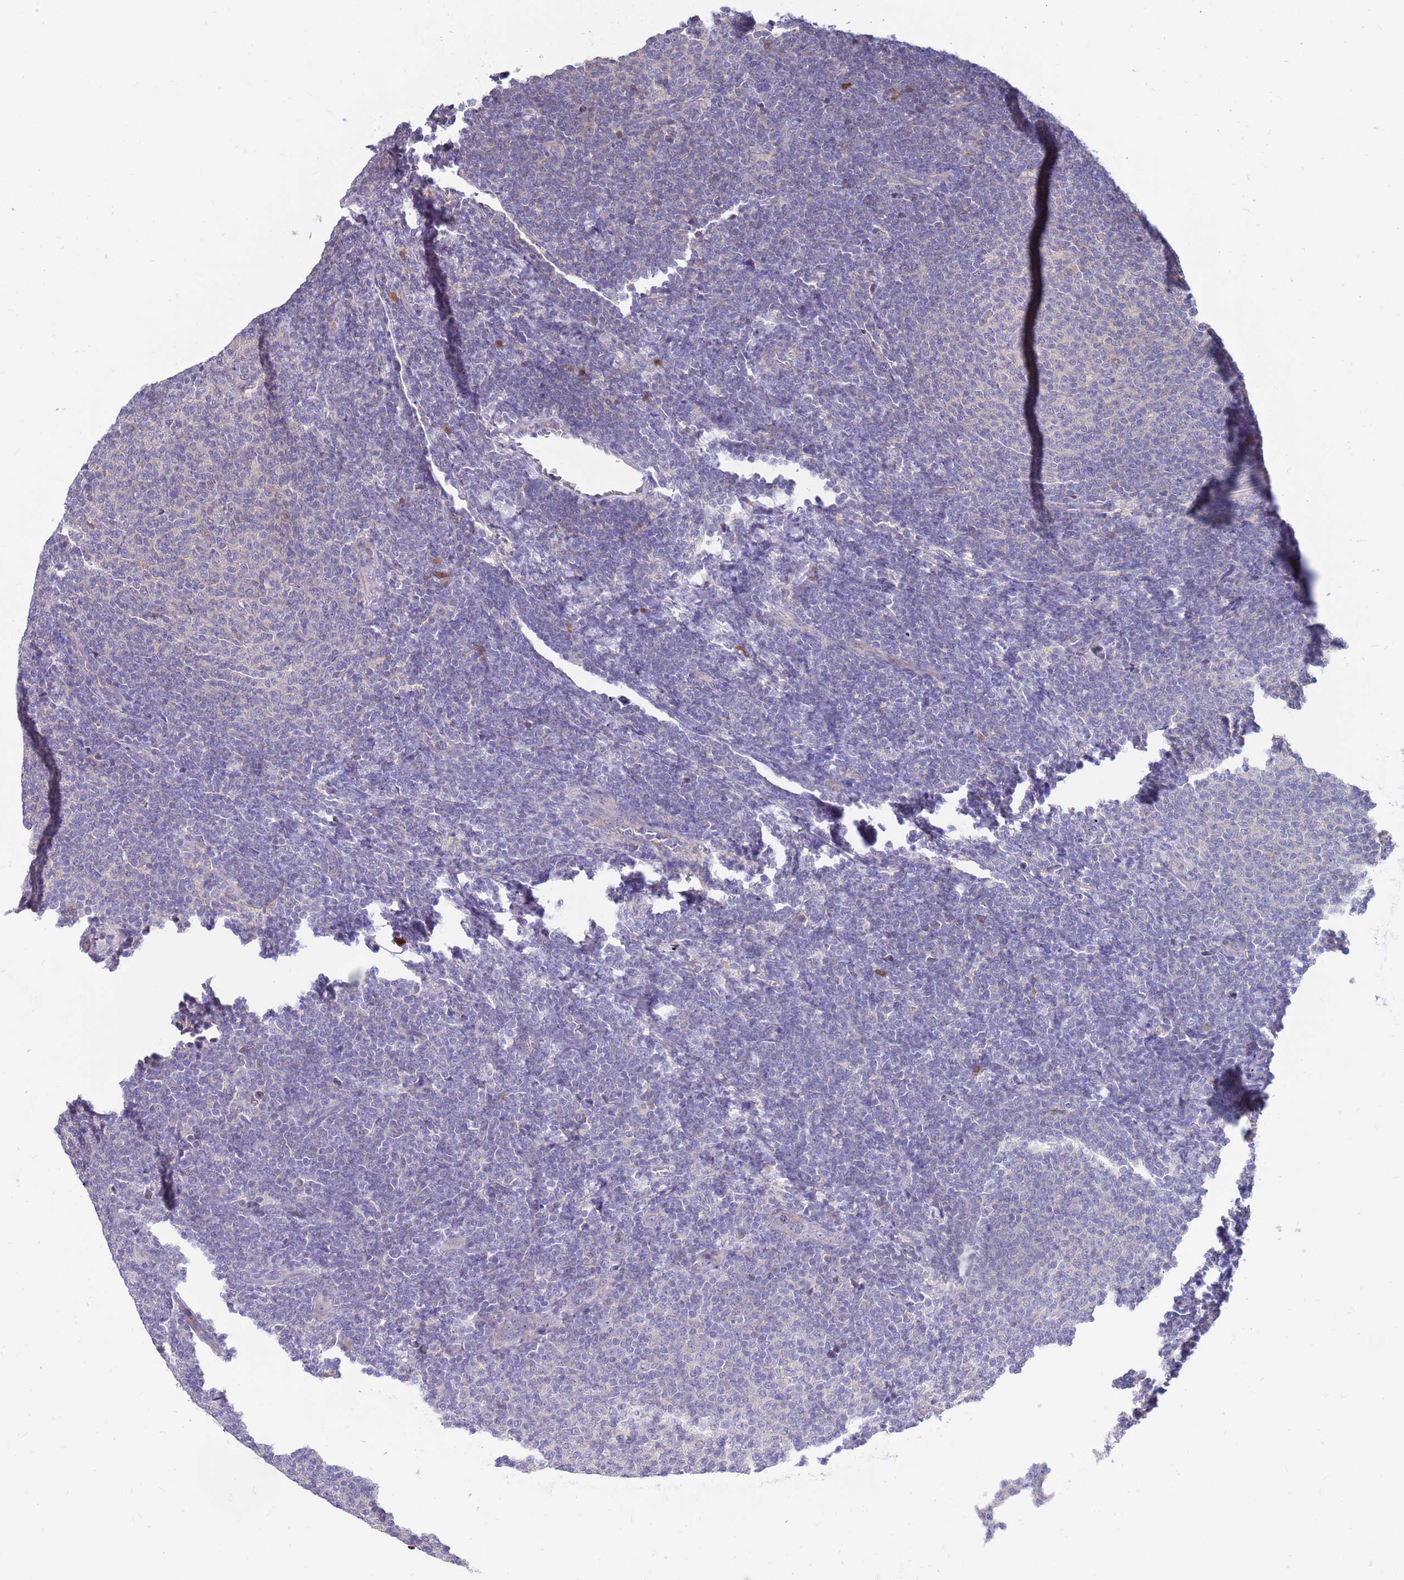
{"staining": {"intensity": "negative", "quantity": "none", "location": "none"}, "tissue": "lymphoma", "cell_type": "Tumor cells", "image_type": "cancer", "snomed": [{"axis": "morphology", "description": "Malignant lymphoma, non-Hodgkin's type, Low grade"}, {"axis": "topography", "description": "Lymph node"}], "caption": "The micrograph exhibits no significant positivity in tumor cells of lymphoma.", "gene": "KLHL29", "patient": {"sex": "male", "age": 66}}